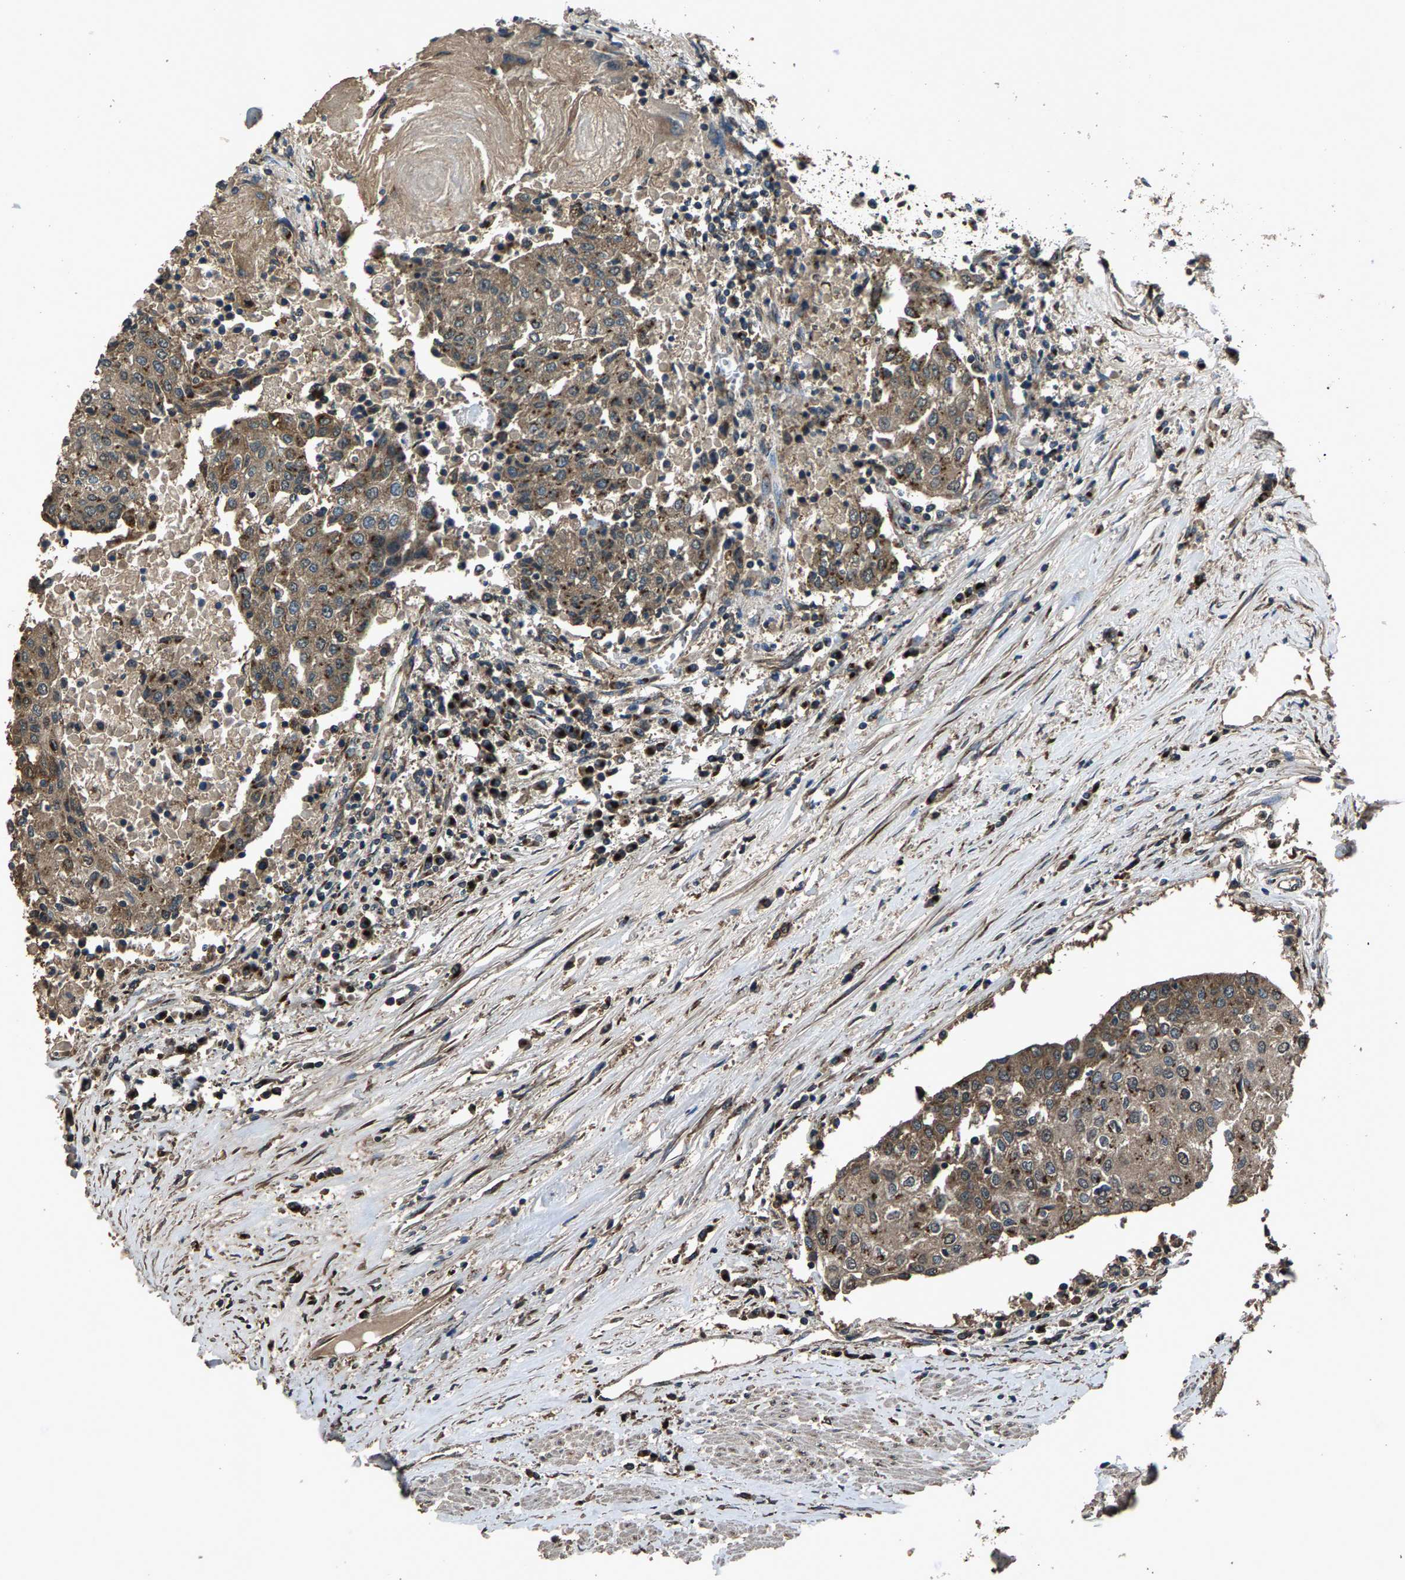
{"staining": {"intensity": "strong", "quantity": "25%-75%", "location": "cytoplasmic/membranous"}, "tissue": "urothelial cancer", "cell_type": "Tumor cells", "image_type": "cancer", "snomed": [{"axis": "morphology", "description": "Urothelial carcinoma, High grade"}, {"axis": "topography", "description": "Urinary bladder"}], "caption": "Approximately 25%-75% of tumor cells in human urothelial cancer exhibit strong cytoplasmic/membranous protein staining as visualized by brown immunohistochemical staining.", "gene": "SLC38A10", "patient": {"sex": "female", "age": 85}}